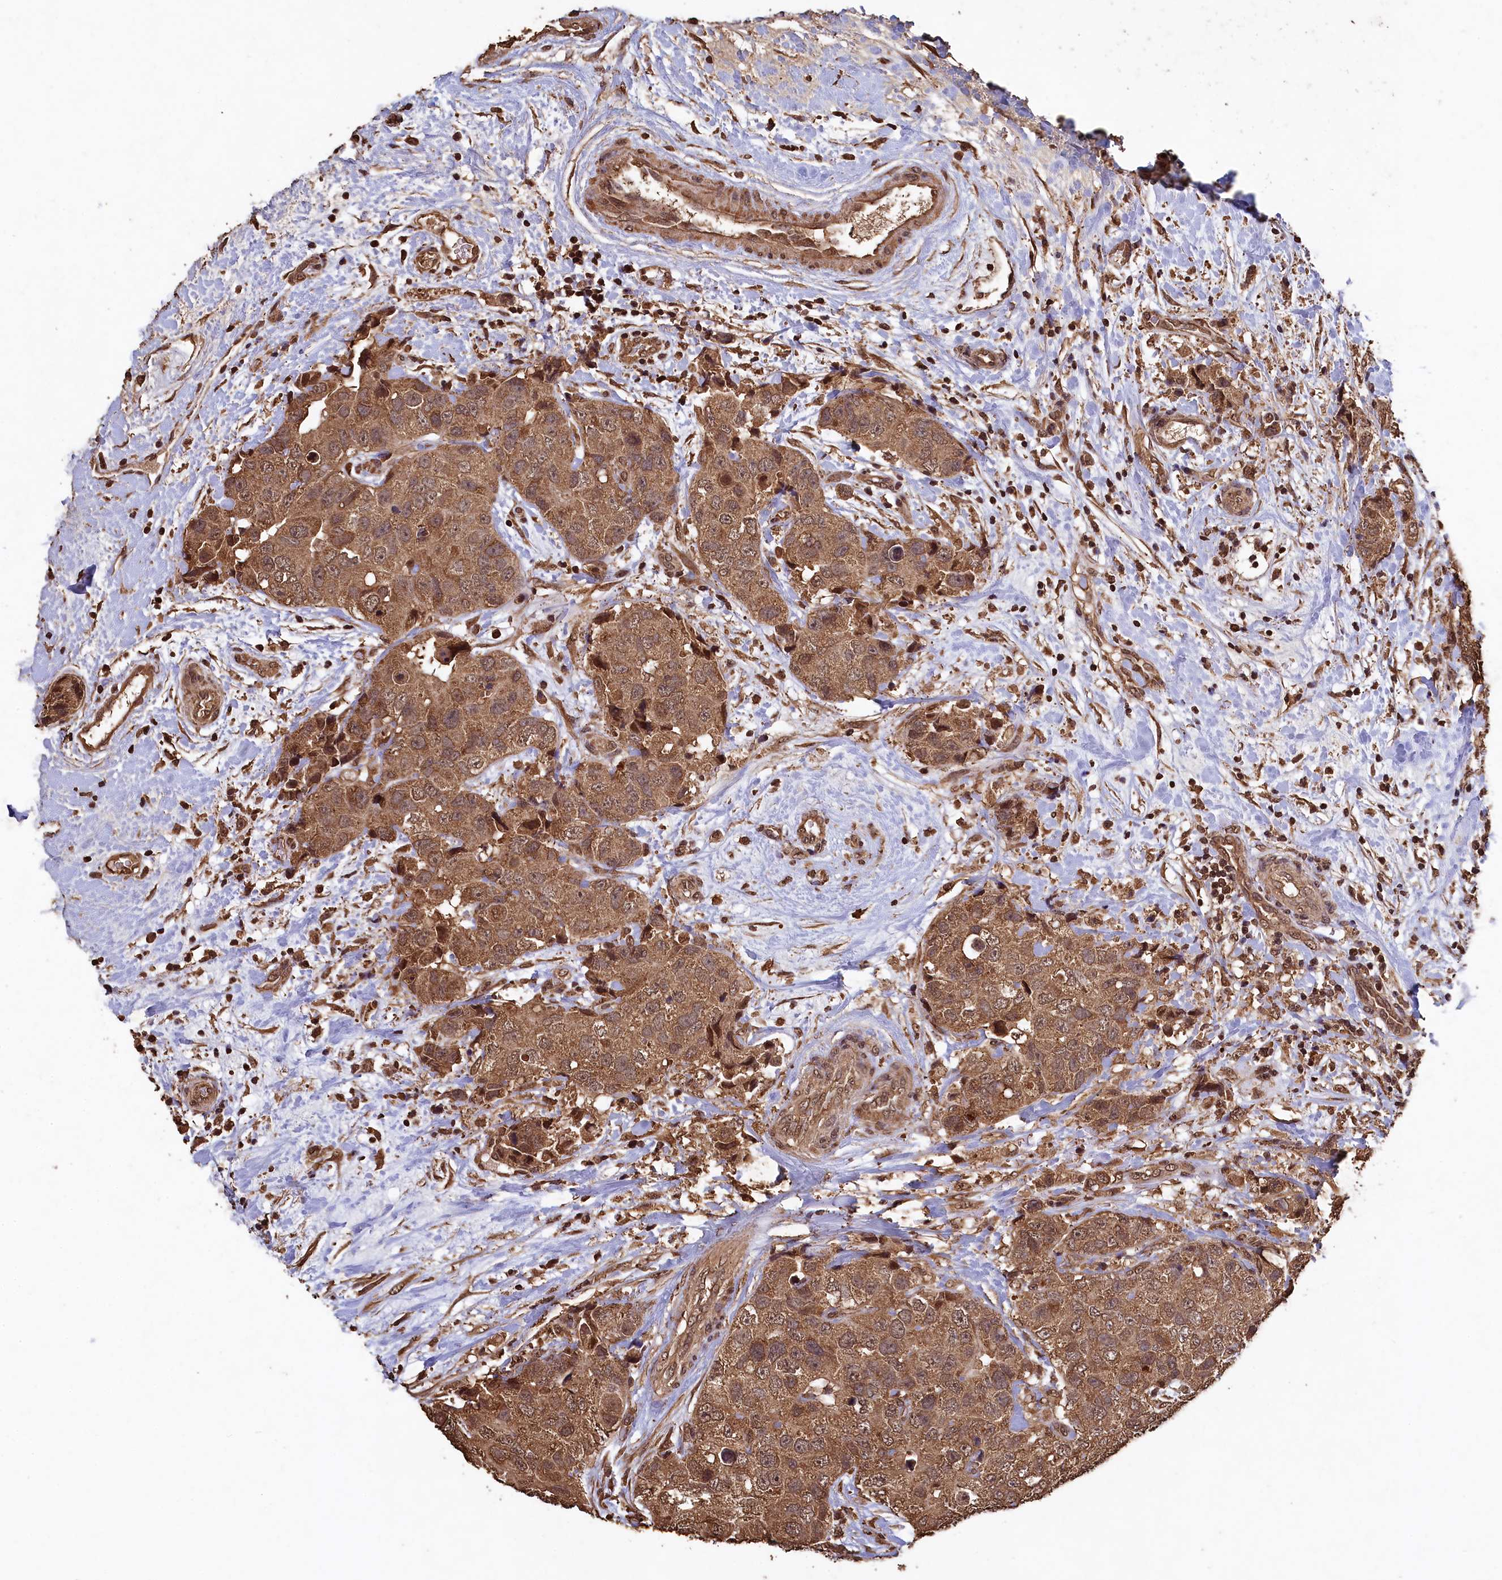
{"staining": {"intensity": "moderate", "quantity": ">75%", "location": "cytoplasmic/membranous,nuclear"}, "tissue": "breast cancer", "cell_type": "Tumor cells", "image_type": "cancer", "snomed": [{"axis": "morphology", "description": "Duct carcinoma"}, {"axis": "topography", "description": "Breast"}], "caption": "An image showing moderate cytoplasmic/membranous and nuclear positivity in approximately >75% of tumor cells in infiltrating ductal carcinoma (breast), as visualized by brown immunohistochemical staining.", "gene": "CEP57L1", "patient": {"sex": "female", "age": 62}}